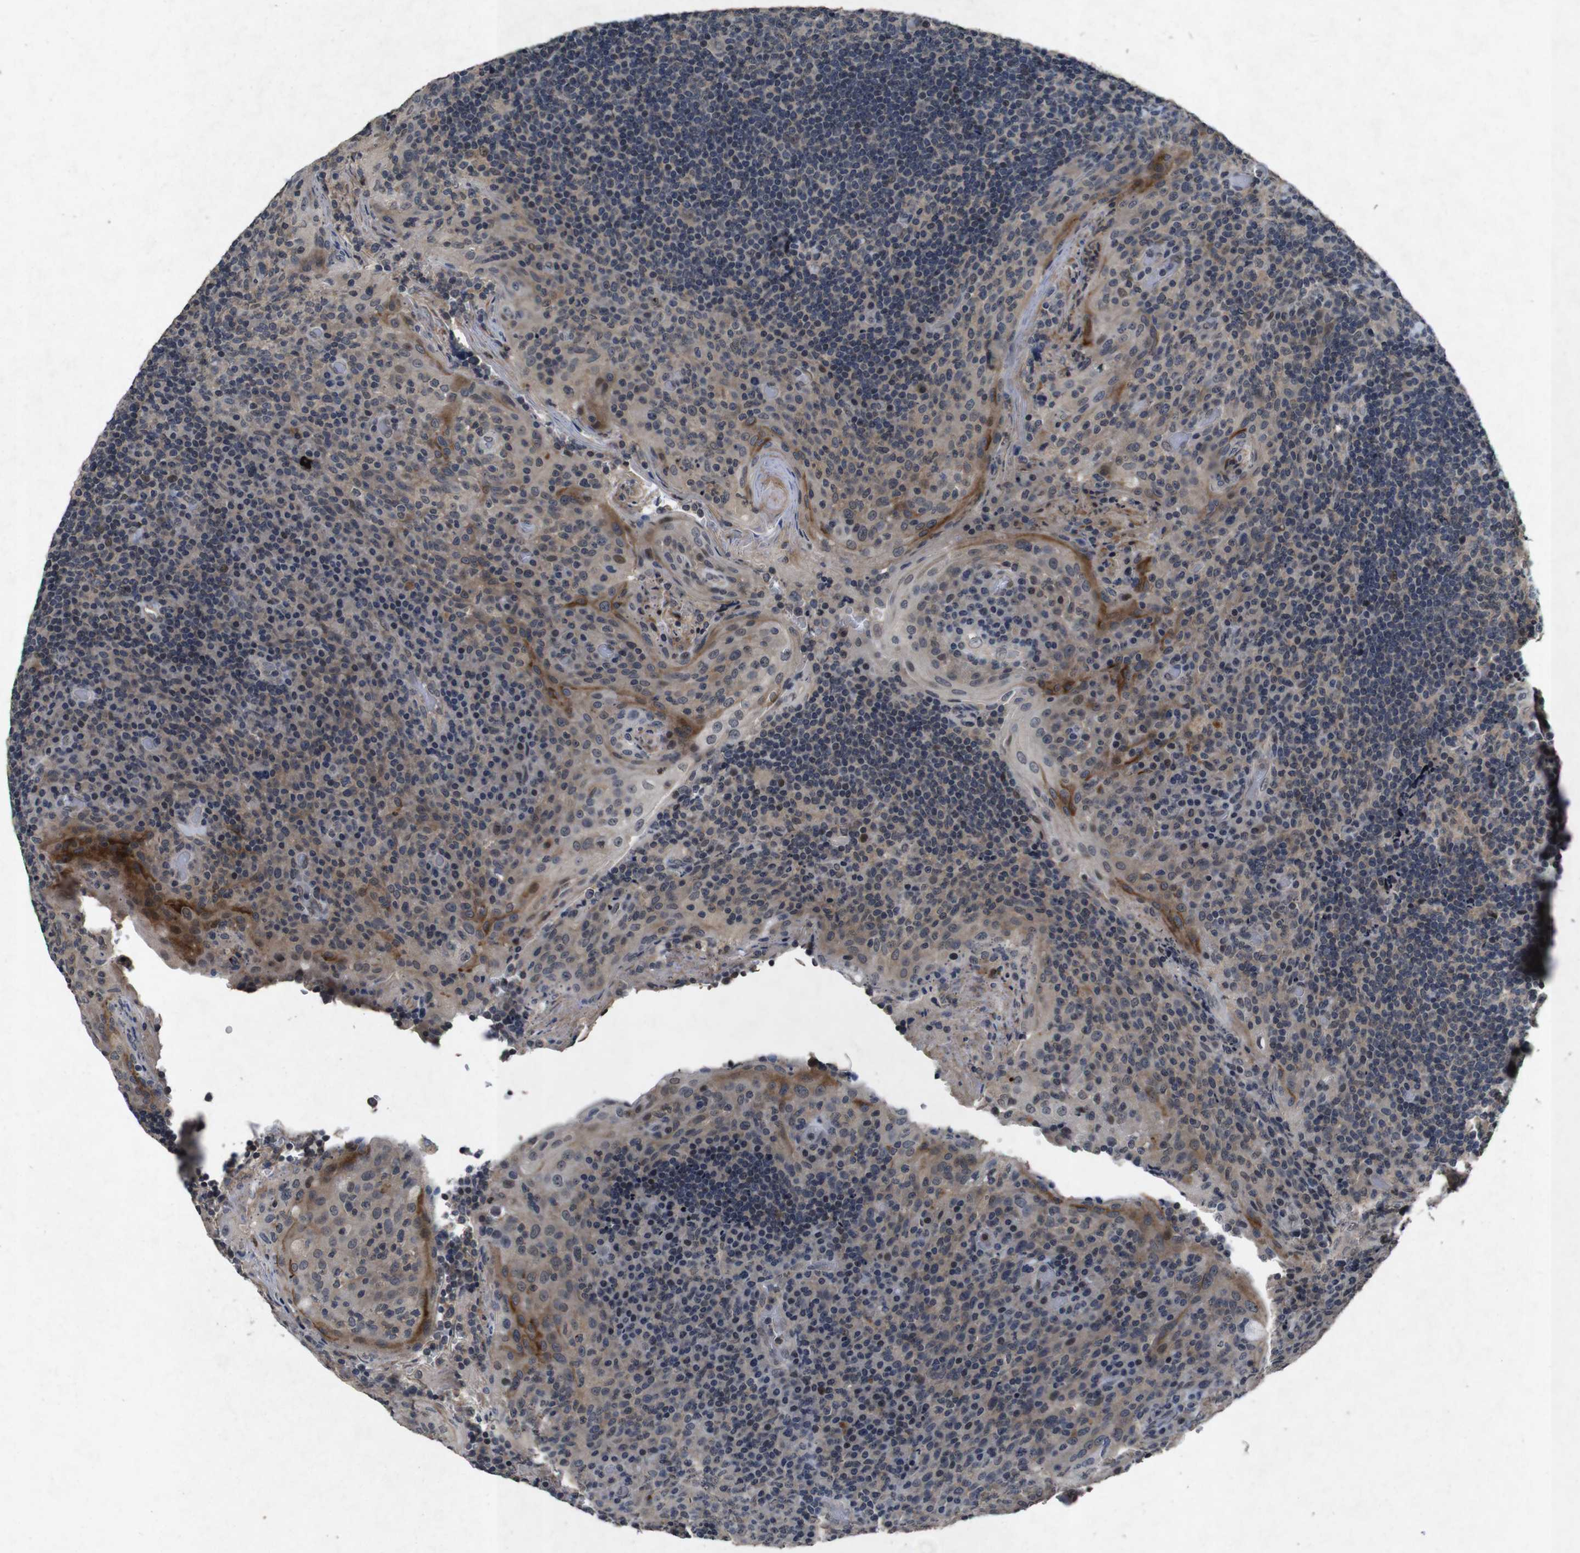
{"staining": {"intensity": "weak", "quantity": ">75%", "location": "cytoplasmic/membranous"}, "tissue": "tonsil", "cell_type": "Germinal center cells", "image_type": "normal", "snomed": [{"axis": "morphology", "description": "Normal tissue, NOS"}, {"axis": "topography", "description": "Tonsil"}], "caption": "Protein expression analysis of unremarkable human tonsil reveals weak cytoplasmic/membranous positivity in about >75% of germinal center cells. (DAB IHC, brown staining for protein, blue staining for nuclei).", "gene": "AKT3", "patient": {"sex": "male", "age": 17}}